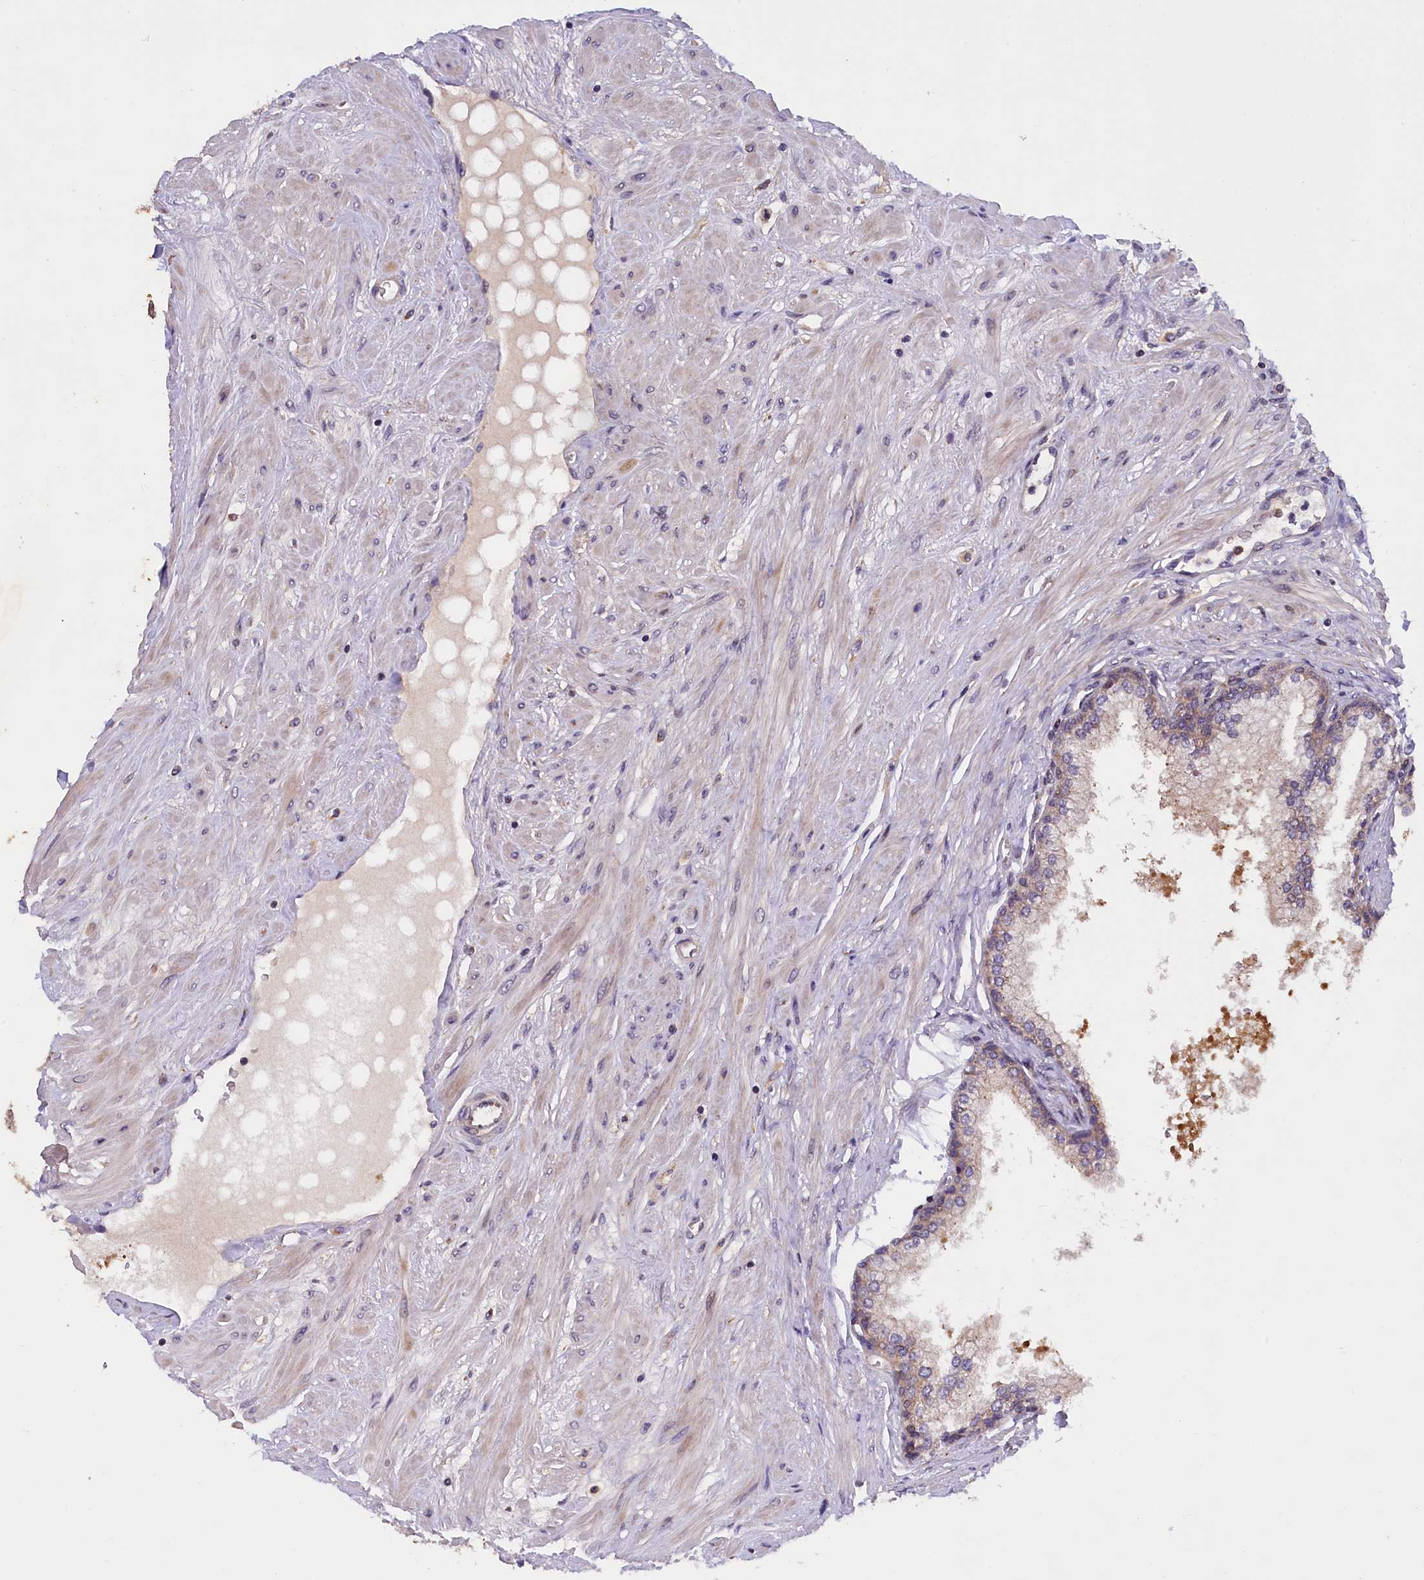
{"staining": {"intensity": "moderate", "quantity": "25%-75%", "location": "cytoplasmic/membranous"}, "tissue": "prostate", "cell_type": "Glandular cells", "image_type": "normal", "snomed": [{"axis": "morphology", "description": "Normal tissue, NOS"}, {"axis": "topography", "description": "Prostate"}], "caption": "Glandular cells demonstrate moderate cytoplasmic/membranous staining in about 25%-75% of cells in normal prostate. (DAB (3,3'-diaminobenzidine) IHC, brown staining for protein, blue staining for nuclei).", "gene": "NAIP", "patient": {"sex": "male", "age": 60}}